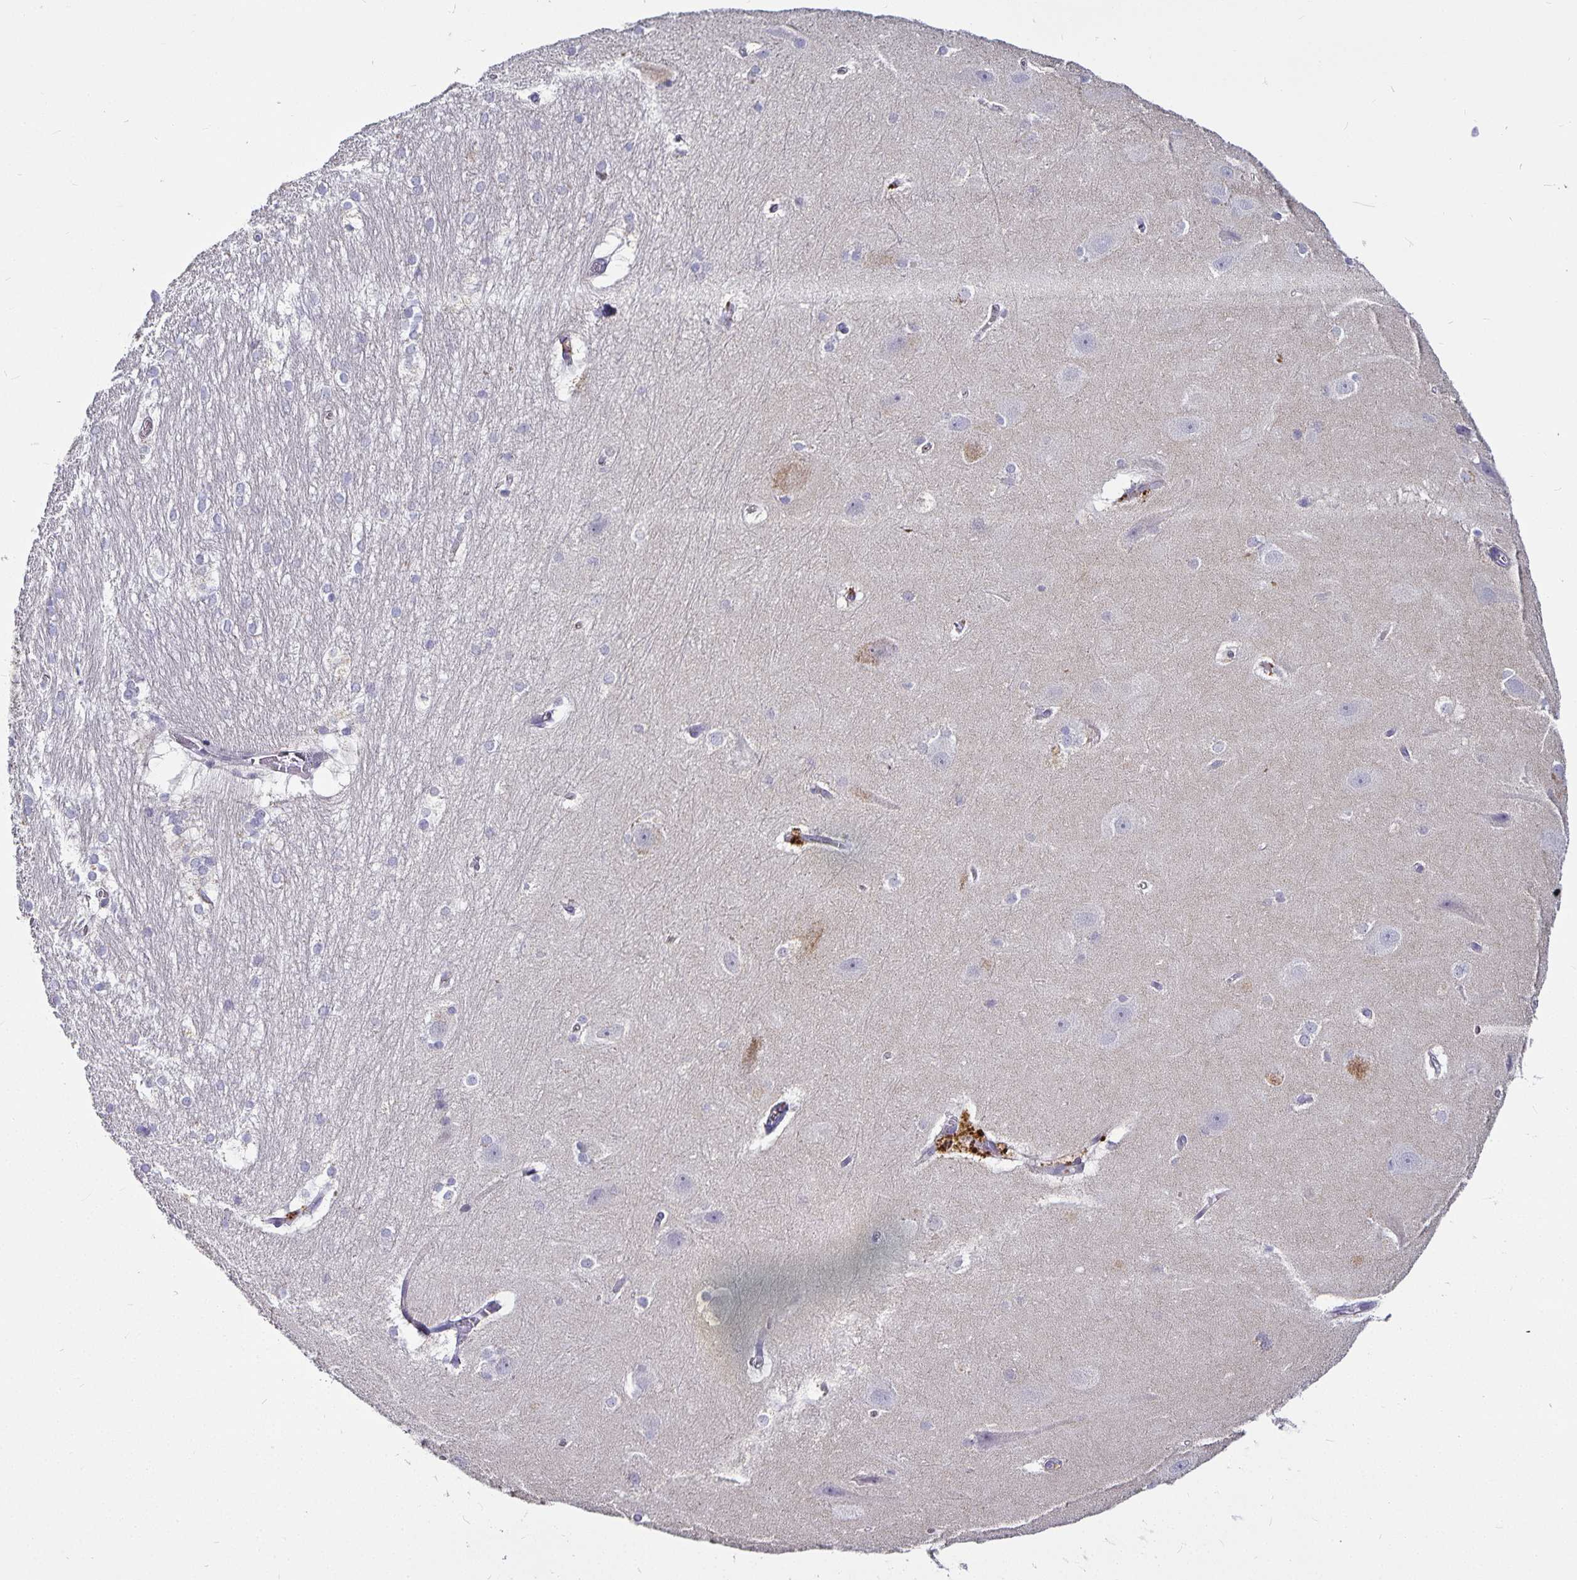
{"staining": {"intensity": "negative", "quantity": "none", "location": "none"}, "tissue": "hippocampus", "cell_type": "Glial cells", "image_type": "normal", "snomed": [{"axis": "morphology", "description": "Normal tissue, NOS"}, {"axis": "topography", "description": "Cerebral cortex"}, {"axis": "topography", "description": "Hippocampus"}], "caption": "DAB (3,3'-diaminobenzidine) immunohistochemical staining of unremarkable hippocampus exhibits no significant positivity in glial cells. Nuclei are stained in blue.", "gene": "CA12", "patient": {"sex": "female", "age": 19}}